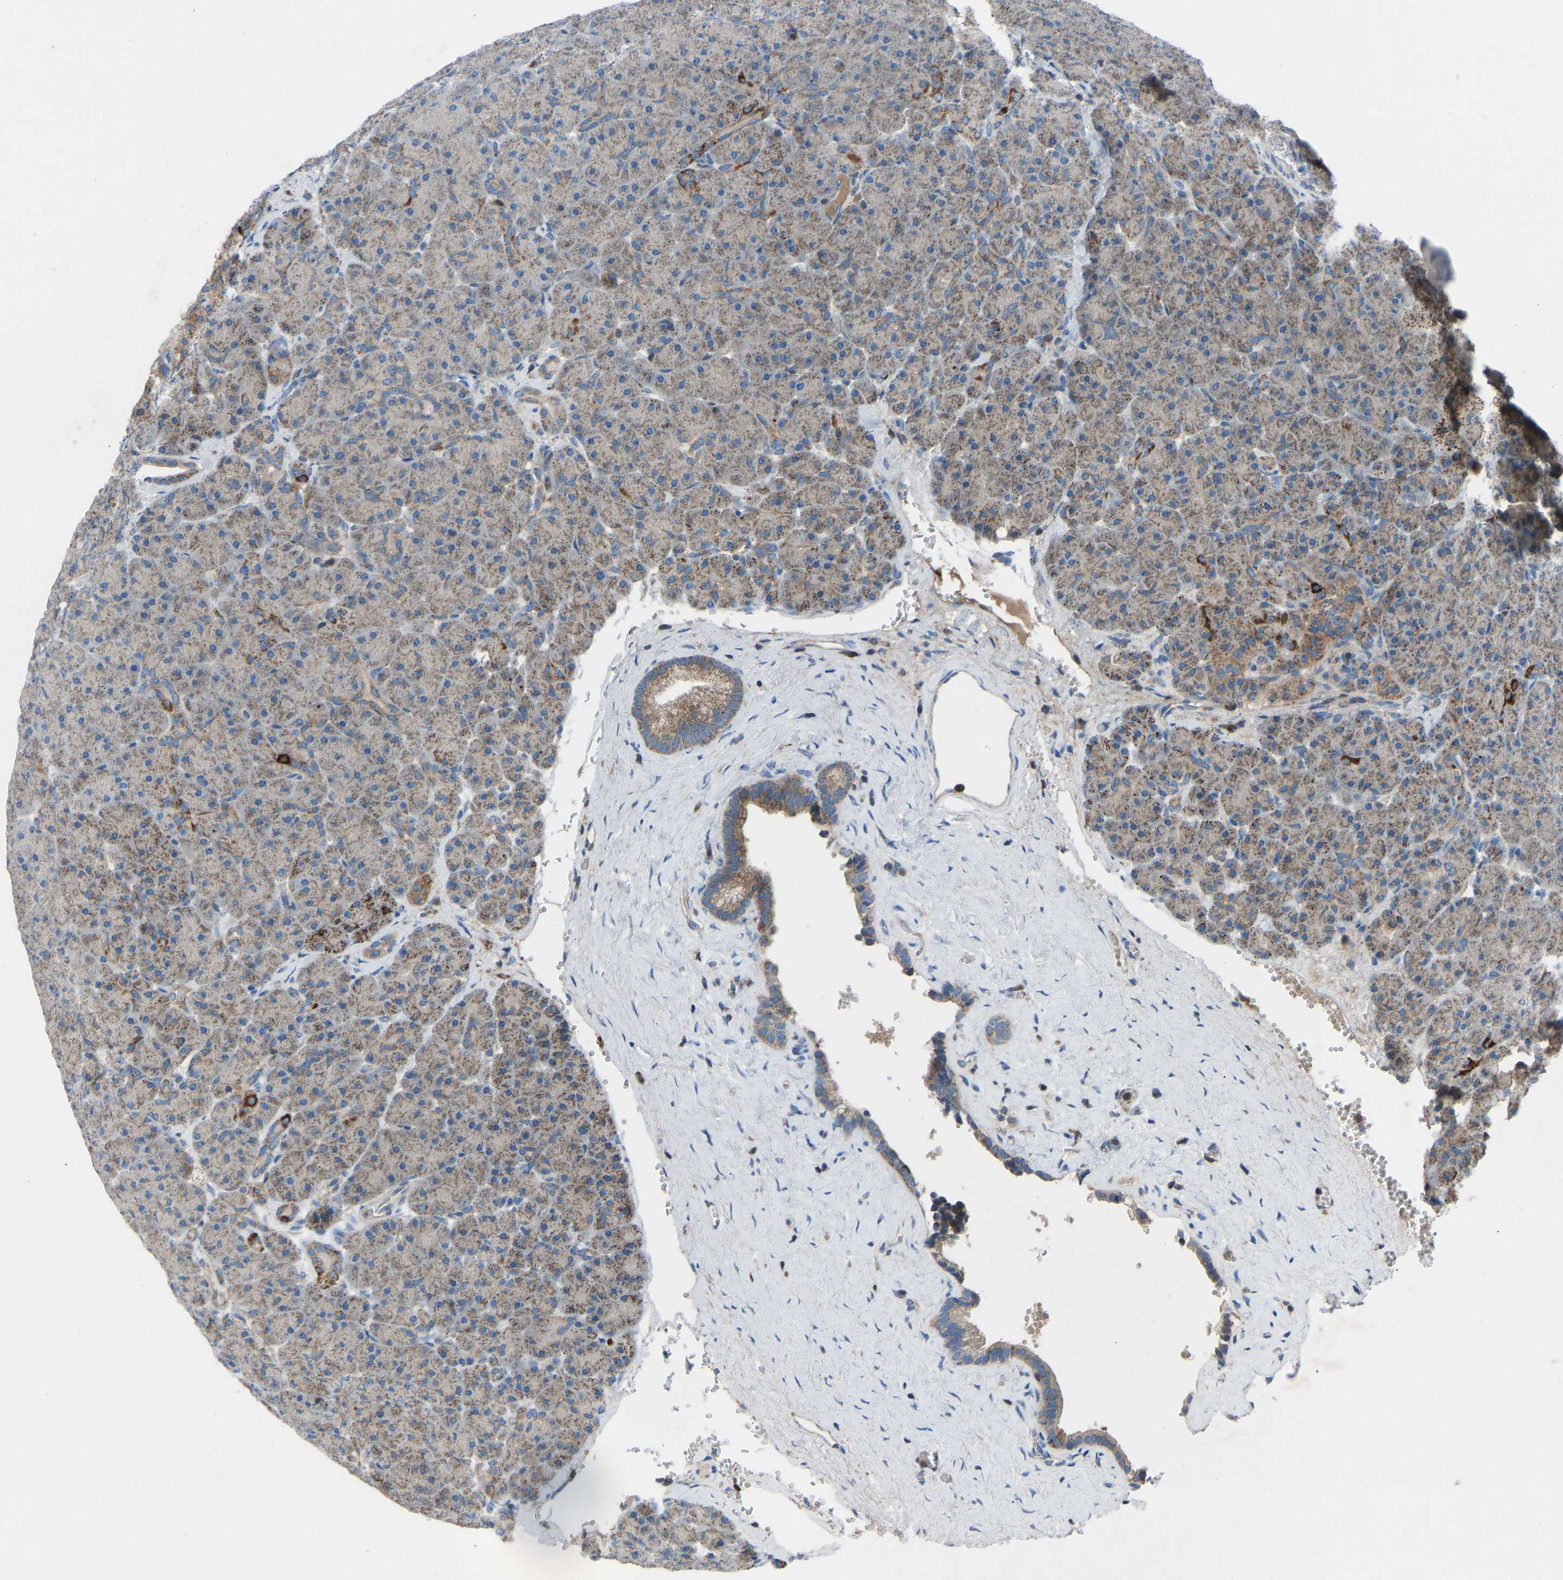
{"staining": {"intensity": "strong", "quantity": "<25%", "location": "cytoplasmic/membranous"}, "tissue": "pancreas", "cell_type": "Exocrine glandular cells", "image_type": "normal", "snomed": [{"axis": "morphology", "description": "Normal tissue, NOS"}, {"axis": "topography", "description": "Pancreas"}], "caption": "This micrograph demonstrates immunohistochemistry (IHC) staining of benign human pancreas, with medium strong cytoplasmic/membranous staining in approximately <25% of exocrine glandular cells.", "gene": "GRK6", "patient": {"sex": "male", "age": 66}}